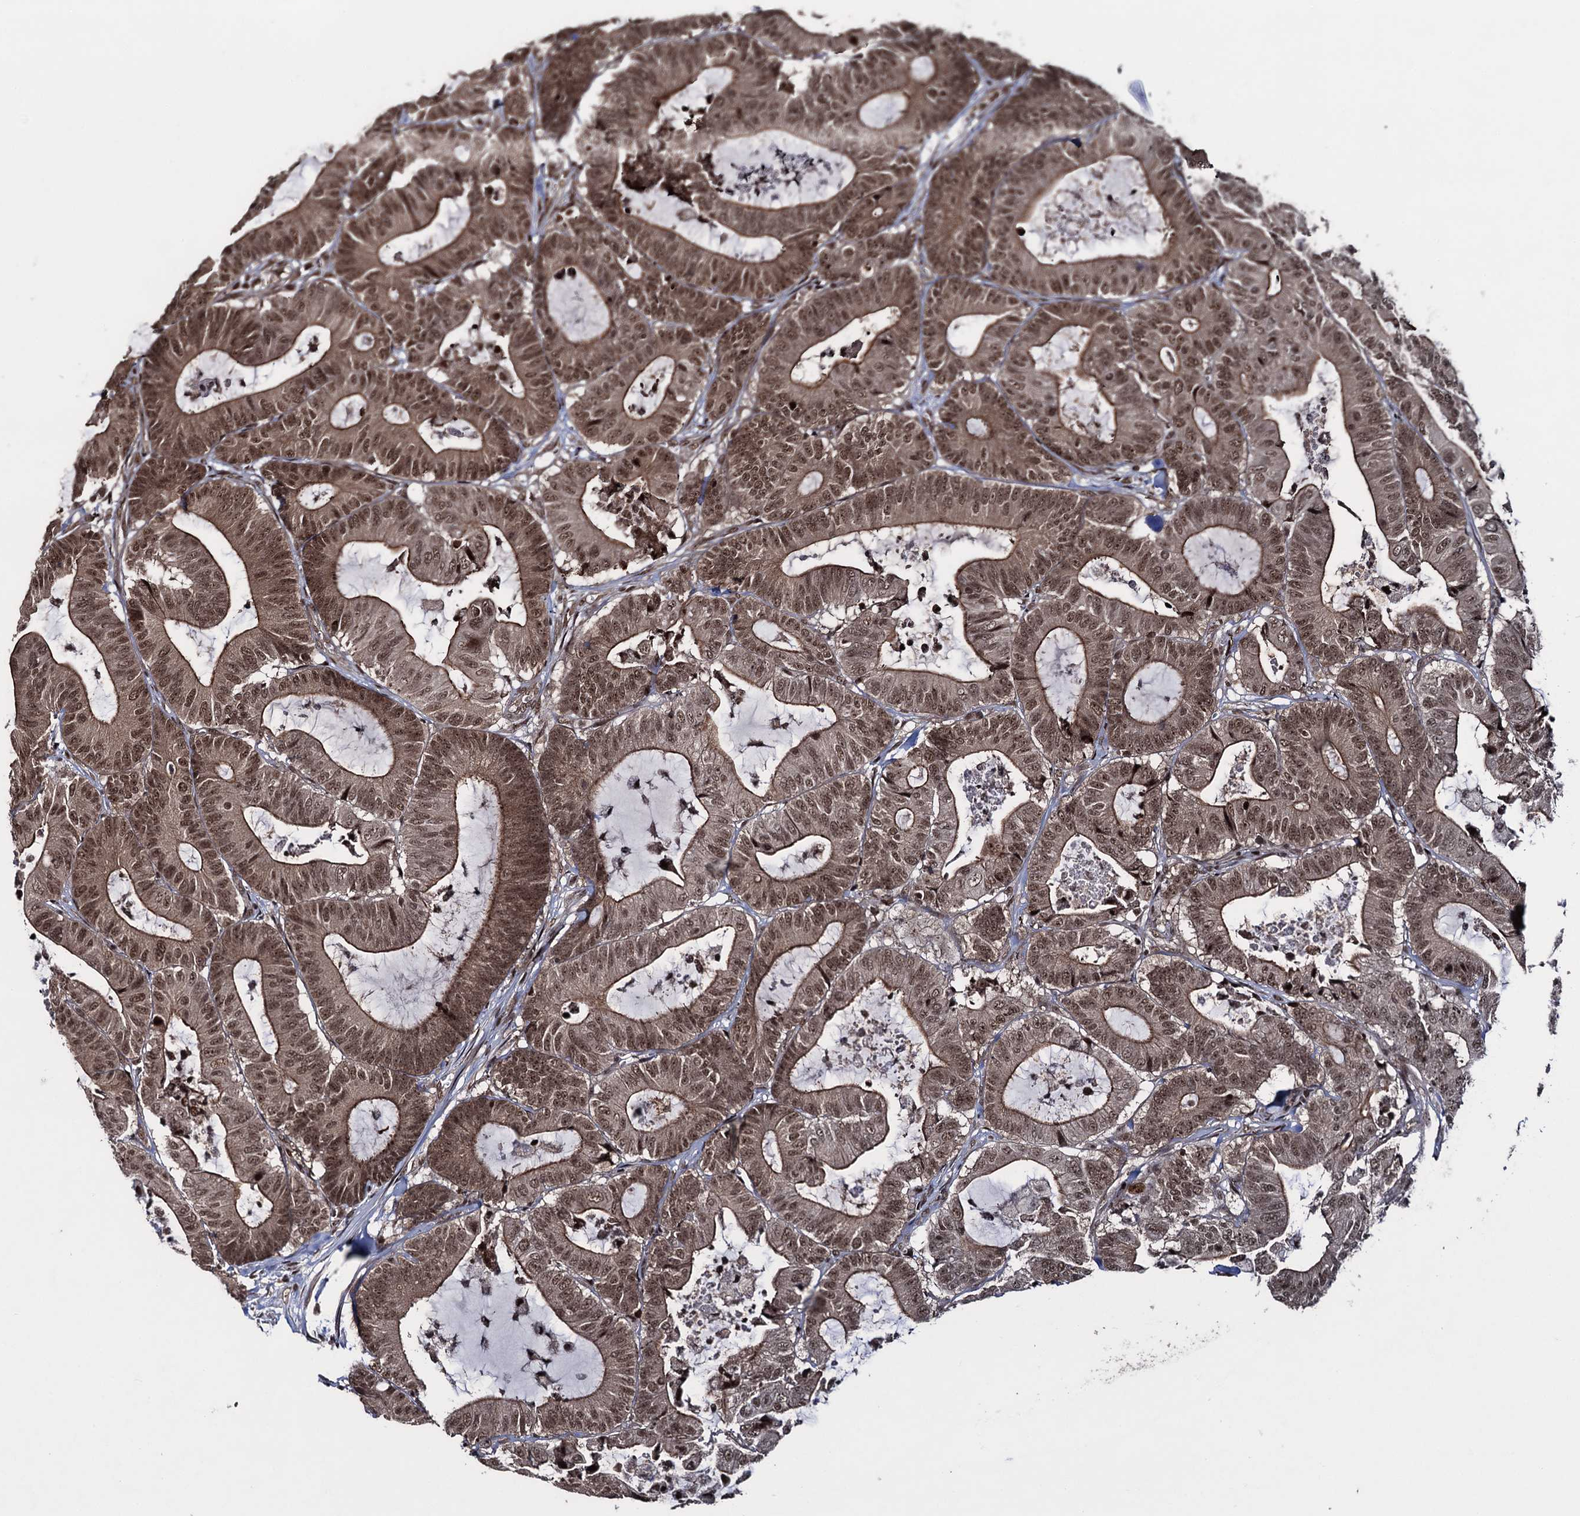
{"staining": {"intensity": "moderate", "quantity": ">75%", "location": "cytoplasmic/membranous,nuclear"}, "tissue": "colorectal cancer", "cell_type": "Tumor cells", "image_type": "cancer", "snomed": [{"axis": "morphology", "description": "Adenocarcinoma, NOS"}, {"axis": "topography", "description": "Colon"}], "caption": "Colorectal cancer was stained to show a protein in brown. There is medium levels of moderate cytoplasmic/membranous and nuclear positivity in about >75% of tumor cells.", "gene": "ZNF169", "patient": {"sex": "female", "age": 84}}